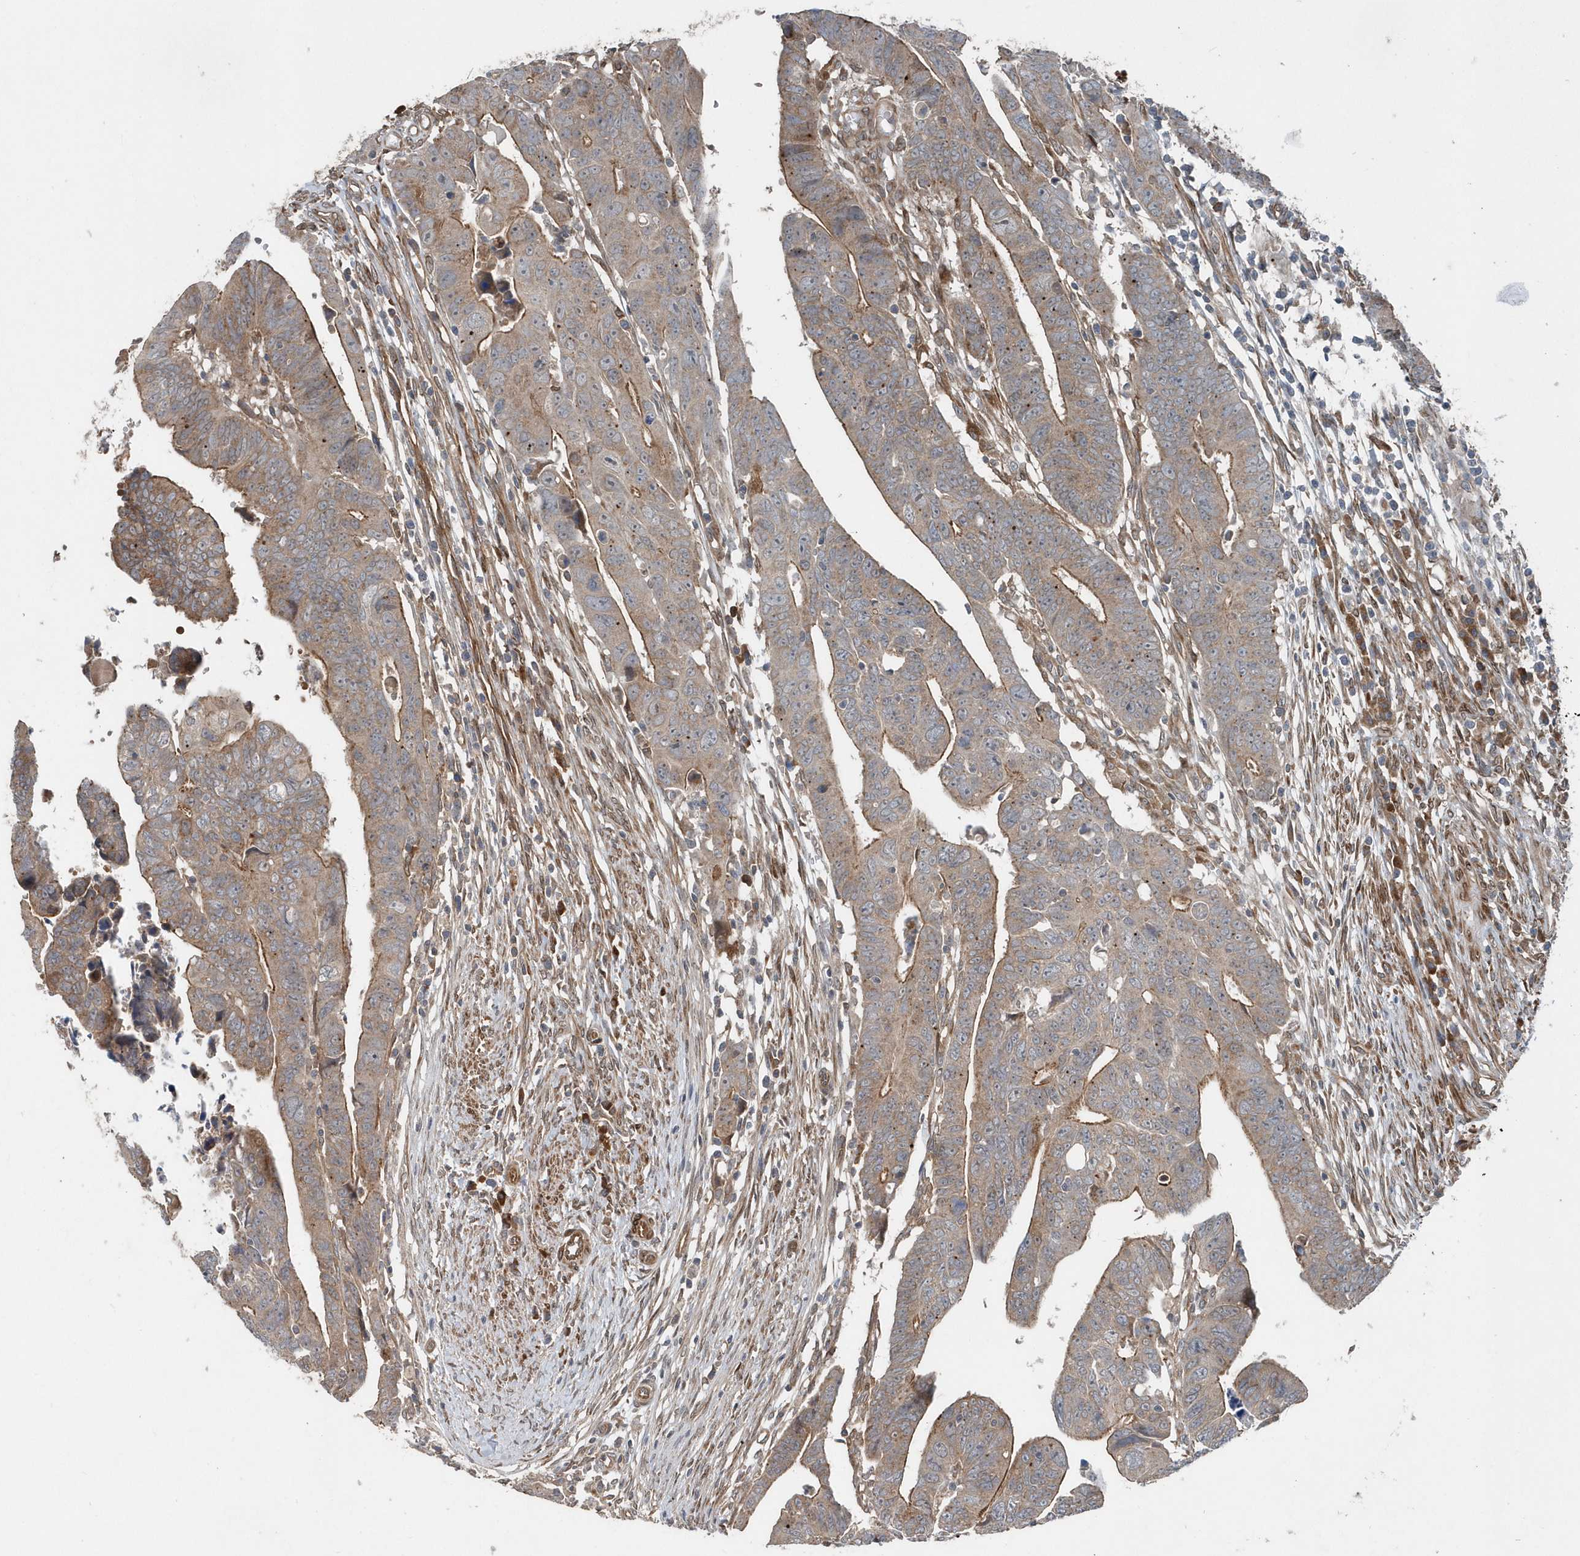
{"staining": {"intensity": "moderate", "quantity": "25%-75%", "location": "cytoplasmic/membranous"}, "tissue": "colorectal cancer", "cell_type": "Tumor cells", "image_type": "cancer", "snomed": [{"axis": "morphology", "description": "Adenocarcinoma, NOS"}, {"axis": "topography", "description": "Rectum"}], "caption": "Tumor cells reveal medium levels of moderate cytoplasmic/membranous positivity in approximately 25%-75% of cells in colorectal cancer (adenocarcinoma).", "gene": "MCC", "patient": {"sex": "female", "age": 65}}